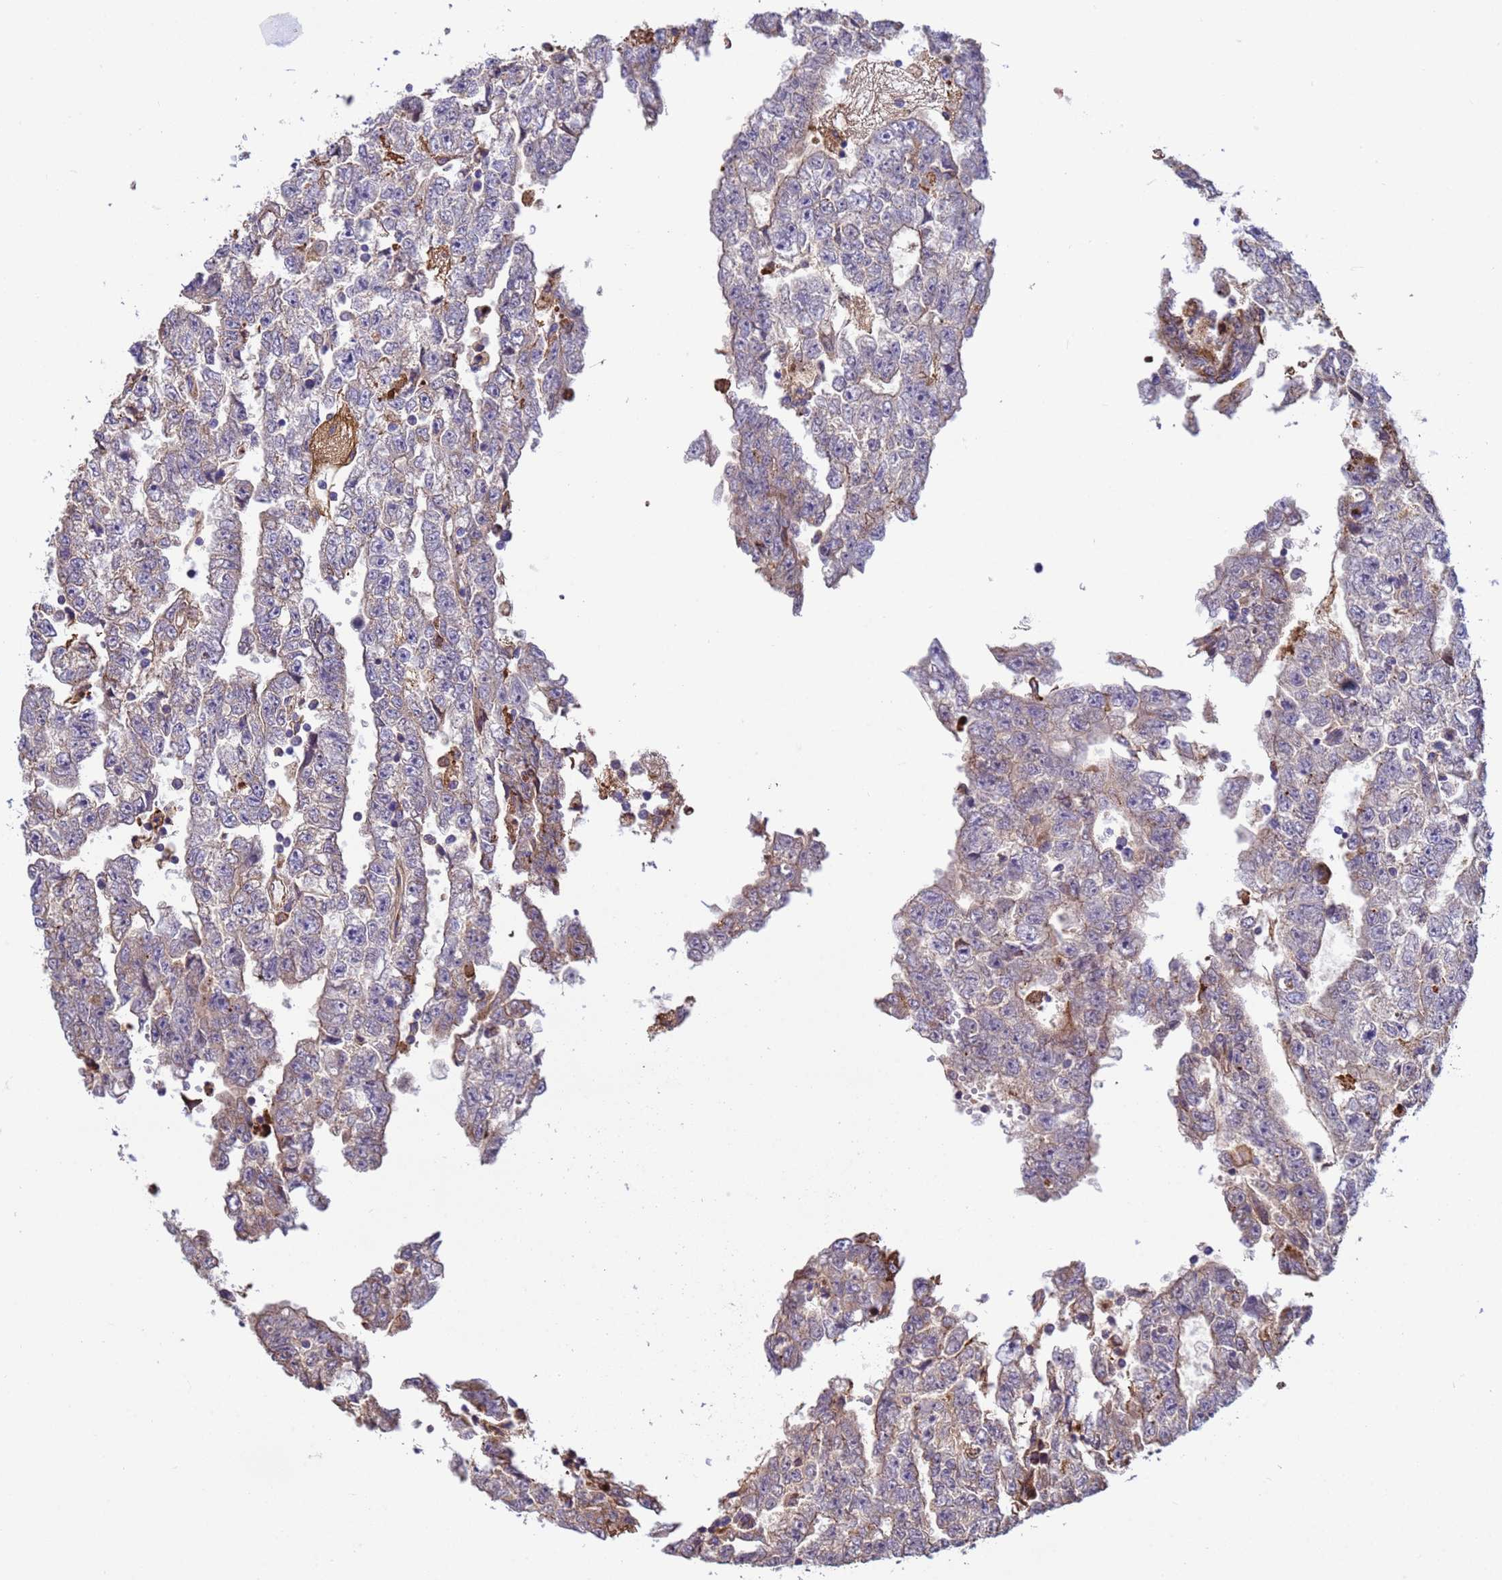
{"staining": {"intensity": "weak", "quantity": "<25%", "location": "cytoplasmic/membranous"}, "tissue": "testis cancer", "cell_type": "Tumor cells", "image_type": "cancer", "snomed": [{"axis": "morphology", "description": "Carcinoma, Embryonal, NOS"}, {"axis": "topography", "description": "Testis"}], "caption": "Immunohistochemistry micrograph of human testis cancer (embryonal carcinoma) stained for a protein (brown), which reveals no expression in tumor cells.", "gene": "THAP5", "patient": {"sex": "male", "age": 25}}